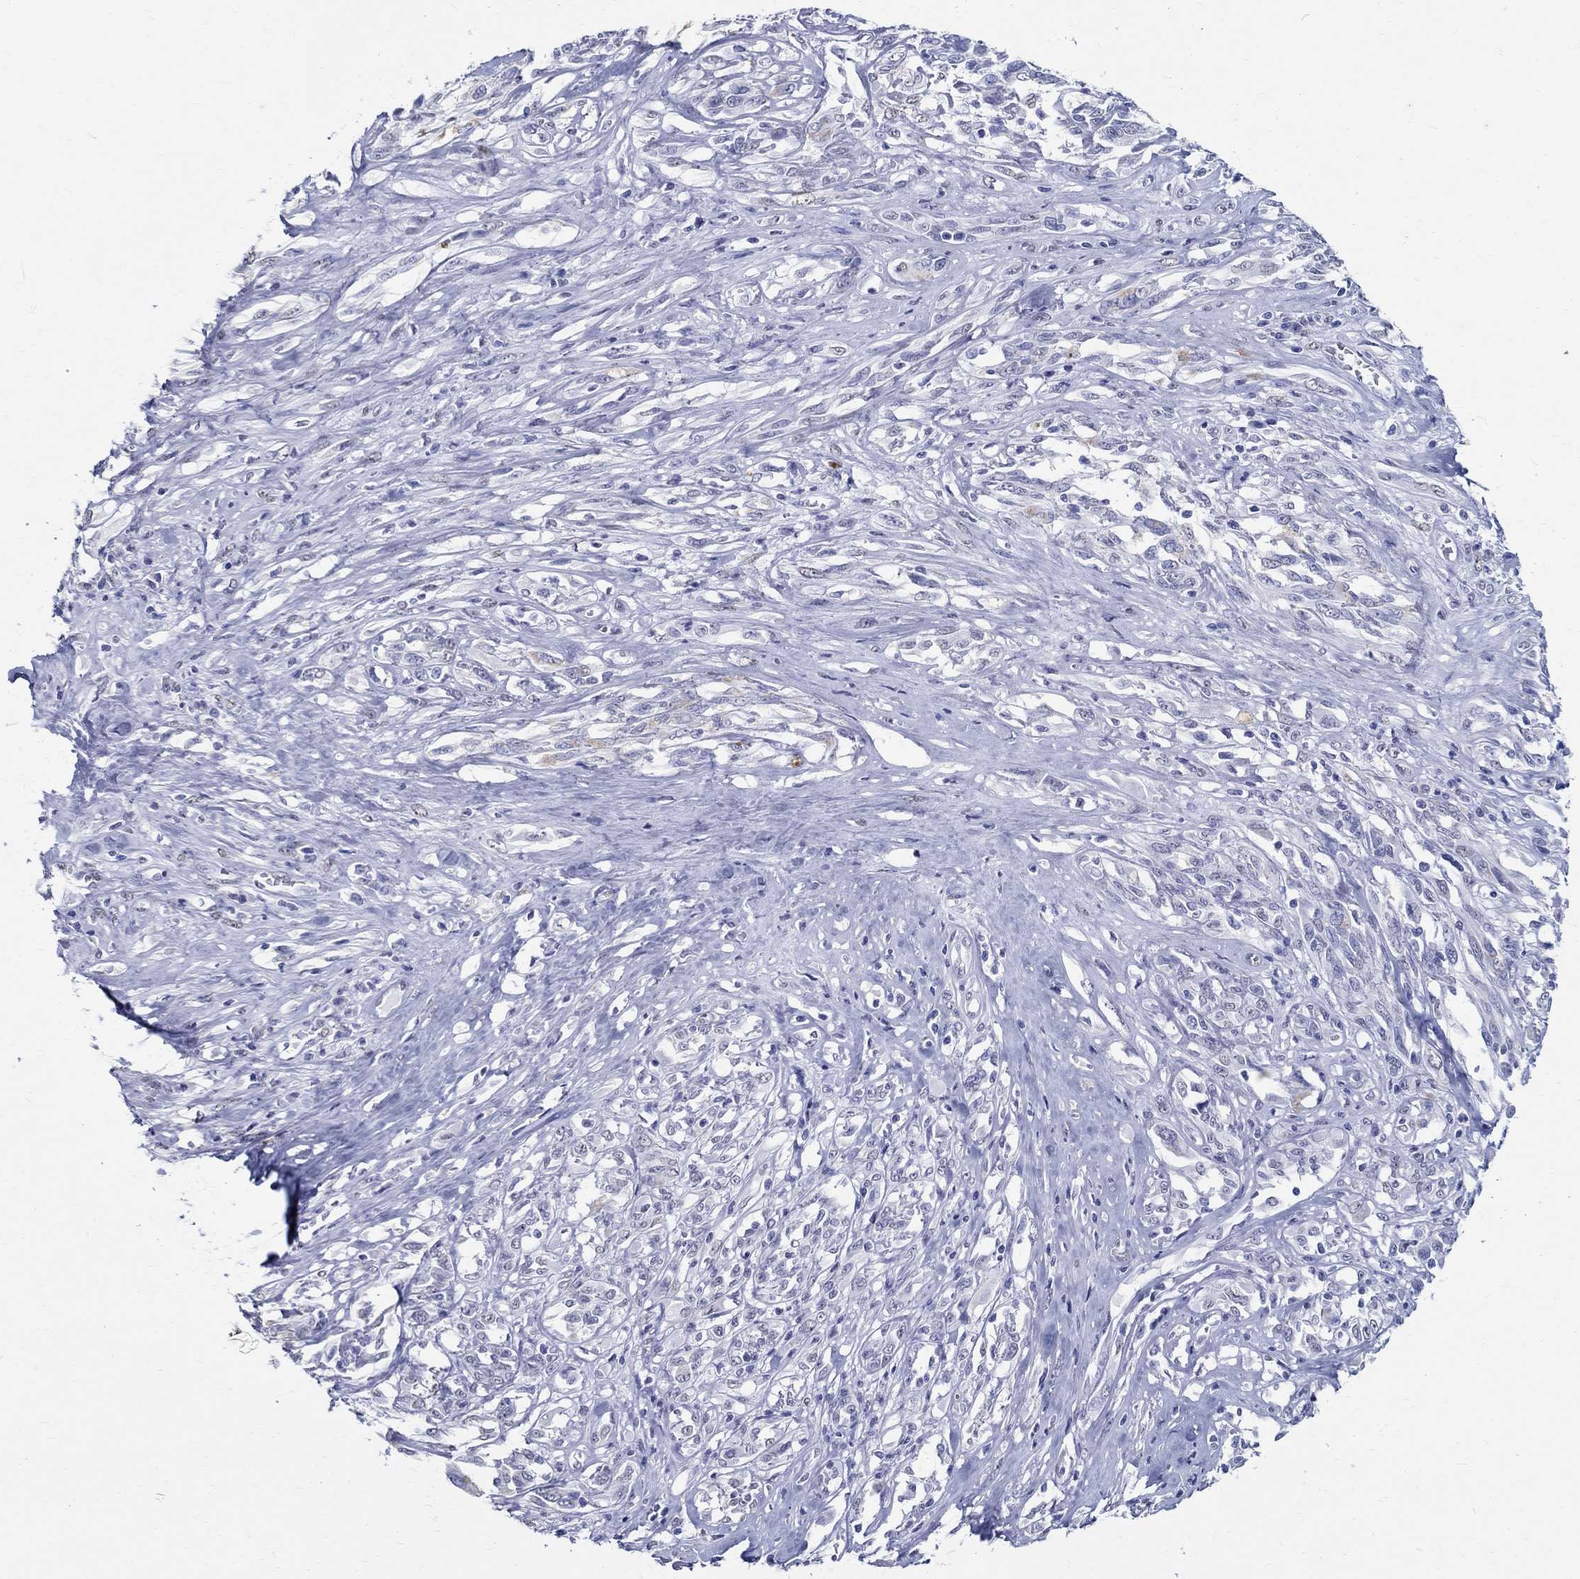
{"staining": {"intensity": "negative", "quantity": "none", "location": "none"}, "tissue": "melanoma", "cell_type": "Tumor cells", "image_type": "cancer", "snomed": [{"axis": "morphology", "description": "Malignant melanoma, NOS"}, {"axis": "topography", "description": "Skin"}], "caption": "High power microscopy photomicrograph of an IHC histopathology image of melanoma, revealing no significant expression in tumor cells. (DAB immunohistochemistry visualized using brightfield microscopy, high magnification).", "gene": "TSPAN16", "patient": {"sex": "female", "age": 91}}